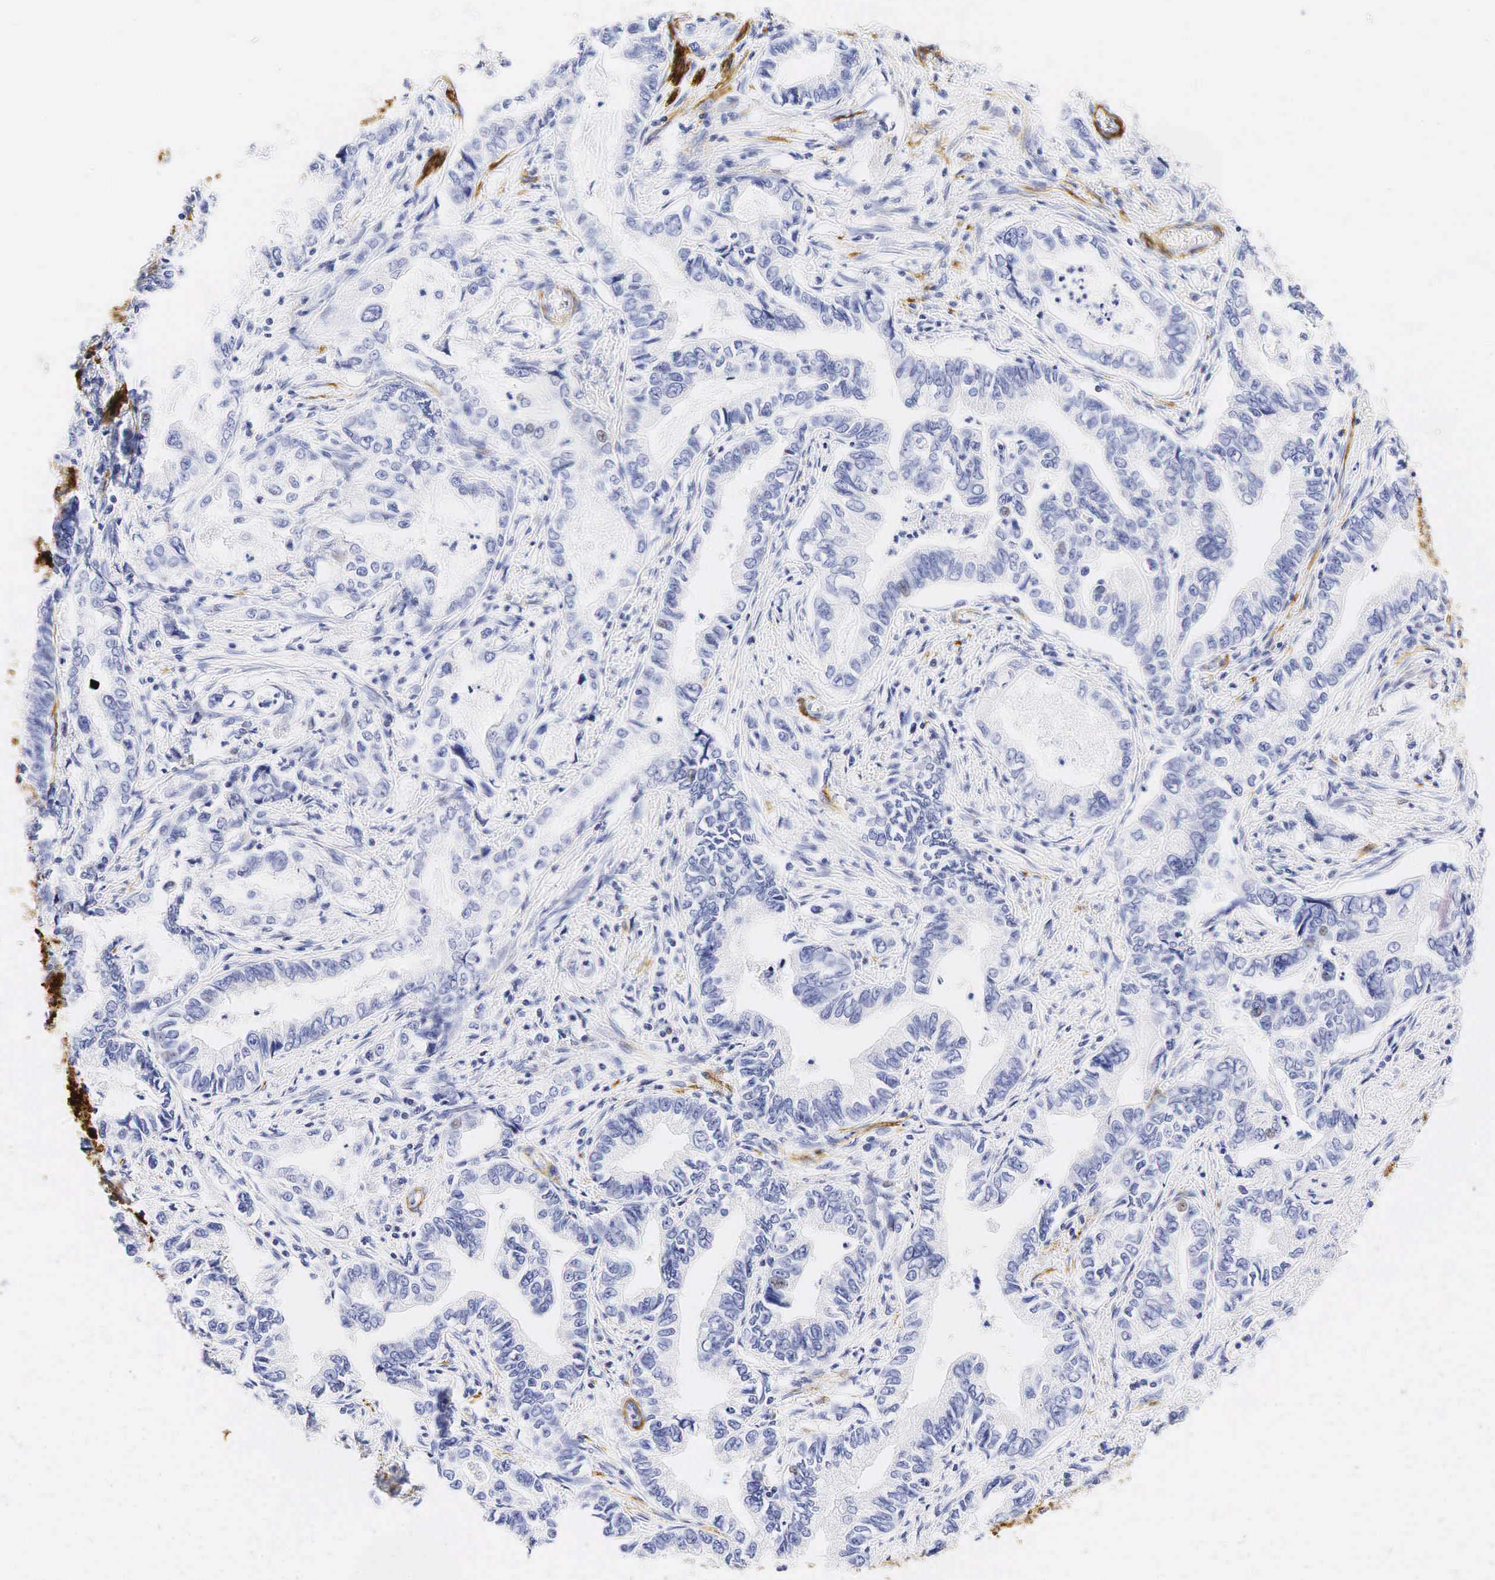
{"staining": {"intensity": "negative", "quantity": "none", "location": "none"}, "tissue": "stomach cancer", "cell_type": "Tumor cells", "image_type": "cancer", "snomed": [{"axis": "morphology", "description": "Adenocarcinoma, NOS"}, {"axis": "topography", "description": "Pancreas"}, {"axis": "topography", "description": "Stomach, upper"}], "caption": "Tumor cells are negative for protein expression in human stomach cancer.", "gene": "CALD1", "patient": {"sex": "male", "age": 77}}